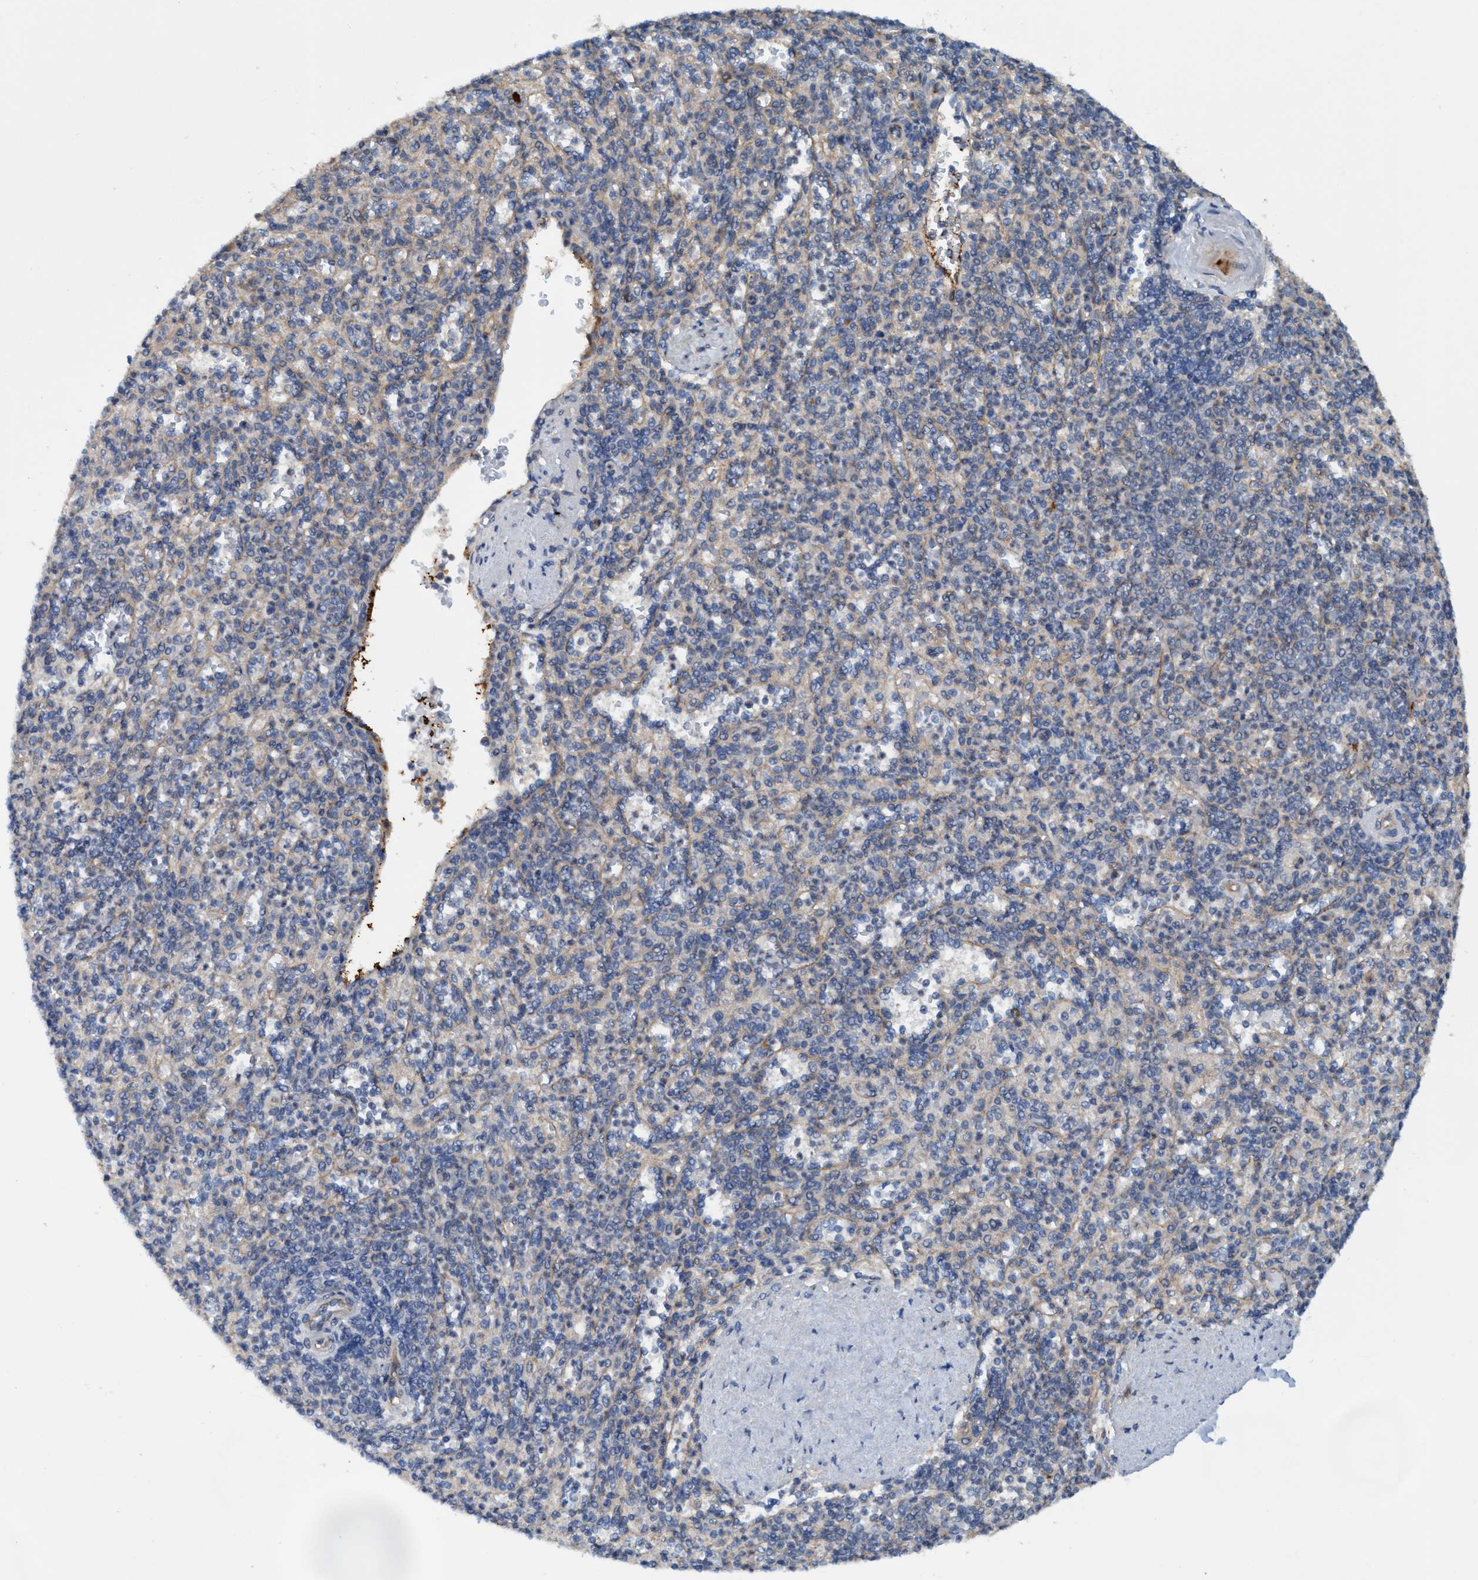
{"staining": {"intensity": "weak", "quantity": "25%-75%", "location": "cytoplasmic/membranous"}, "tissue": "spleen", "cell_type": "Cells in red pulp", "image_type": "normal", "snomed": [{"axis": "morphology", "description": "Normal tissue, NOS"}, {"axis": "topography", "description": "Spleen"}], "caption": "Immunohistochemical staining of unremarkable spleen exhibits low levels of weak cytoplasmic/membranous staining in approximately 25%-75% of cells in red pulp.", "gene": "TRIM65", "patient": {"sex": "female", "age": 74}}